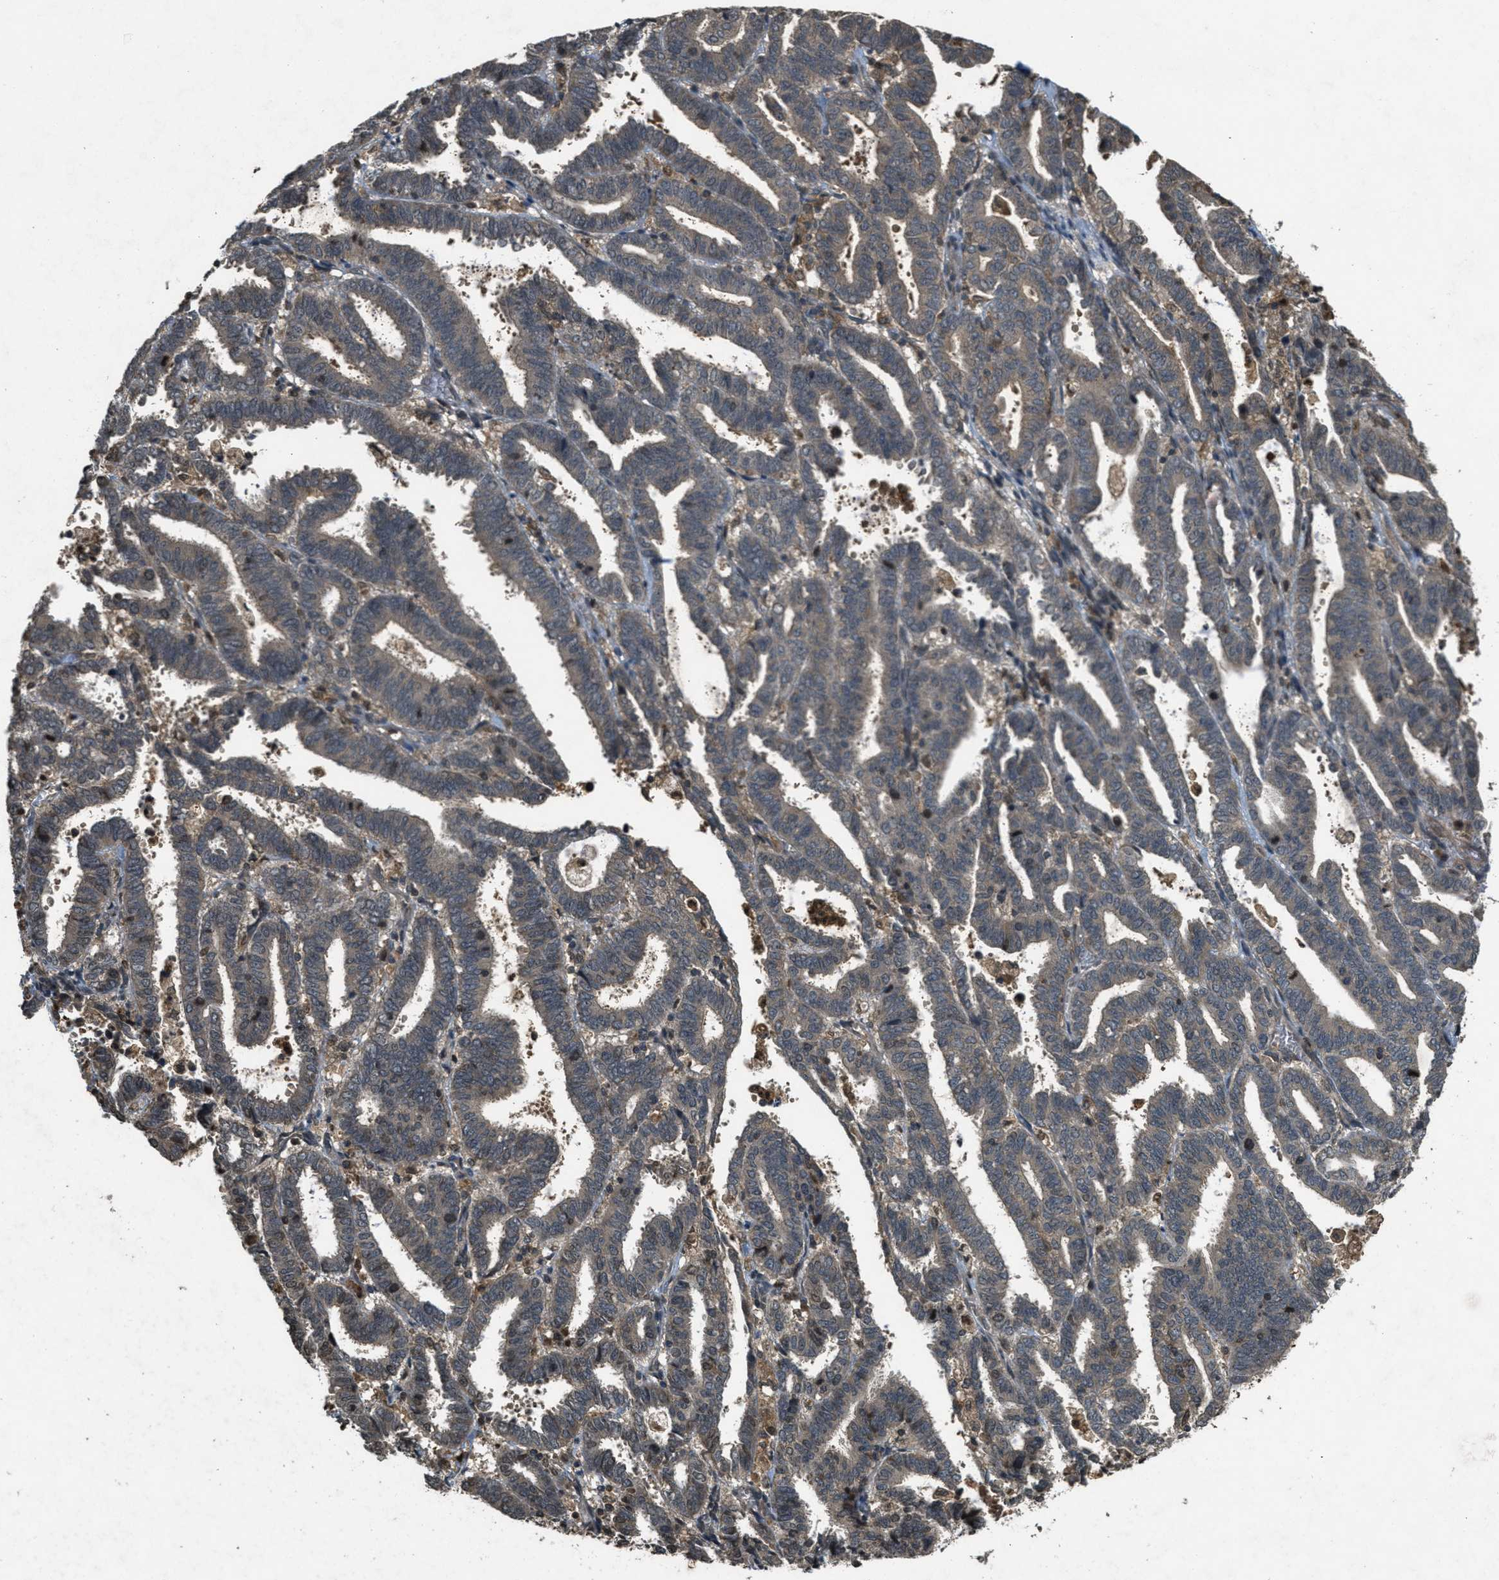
{"staining": {"intensity": "weak", "quantity": "25%-75%", "location": "cytoplasmic/membranous"}, "tissue": "endometrial cancer", "cell_type": "Tumor cells", "image_type": "cancer", "snomed": [{"axis": "morphology", "description": "Adenocarcinoma, NOS"}, {"axis": "topography", "description": "Uterus"}], "caption": "This photomicrograph displays immunohistochemistry (IHC) staining of human adenocarcinoma (endometrial), with low weak cytoplasmic/membranous staining in about 25%-75% of tumor cells.", "gene": "ATG7", "patient": {"sex": "female", "age": 83}}